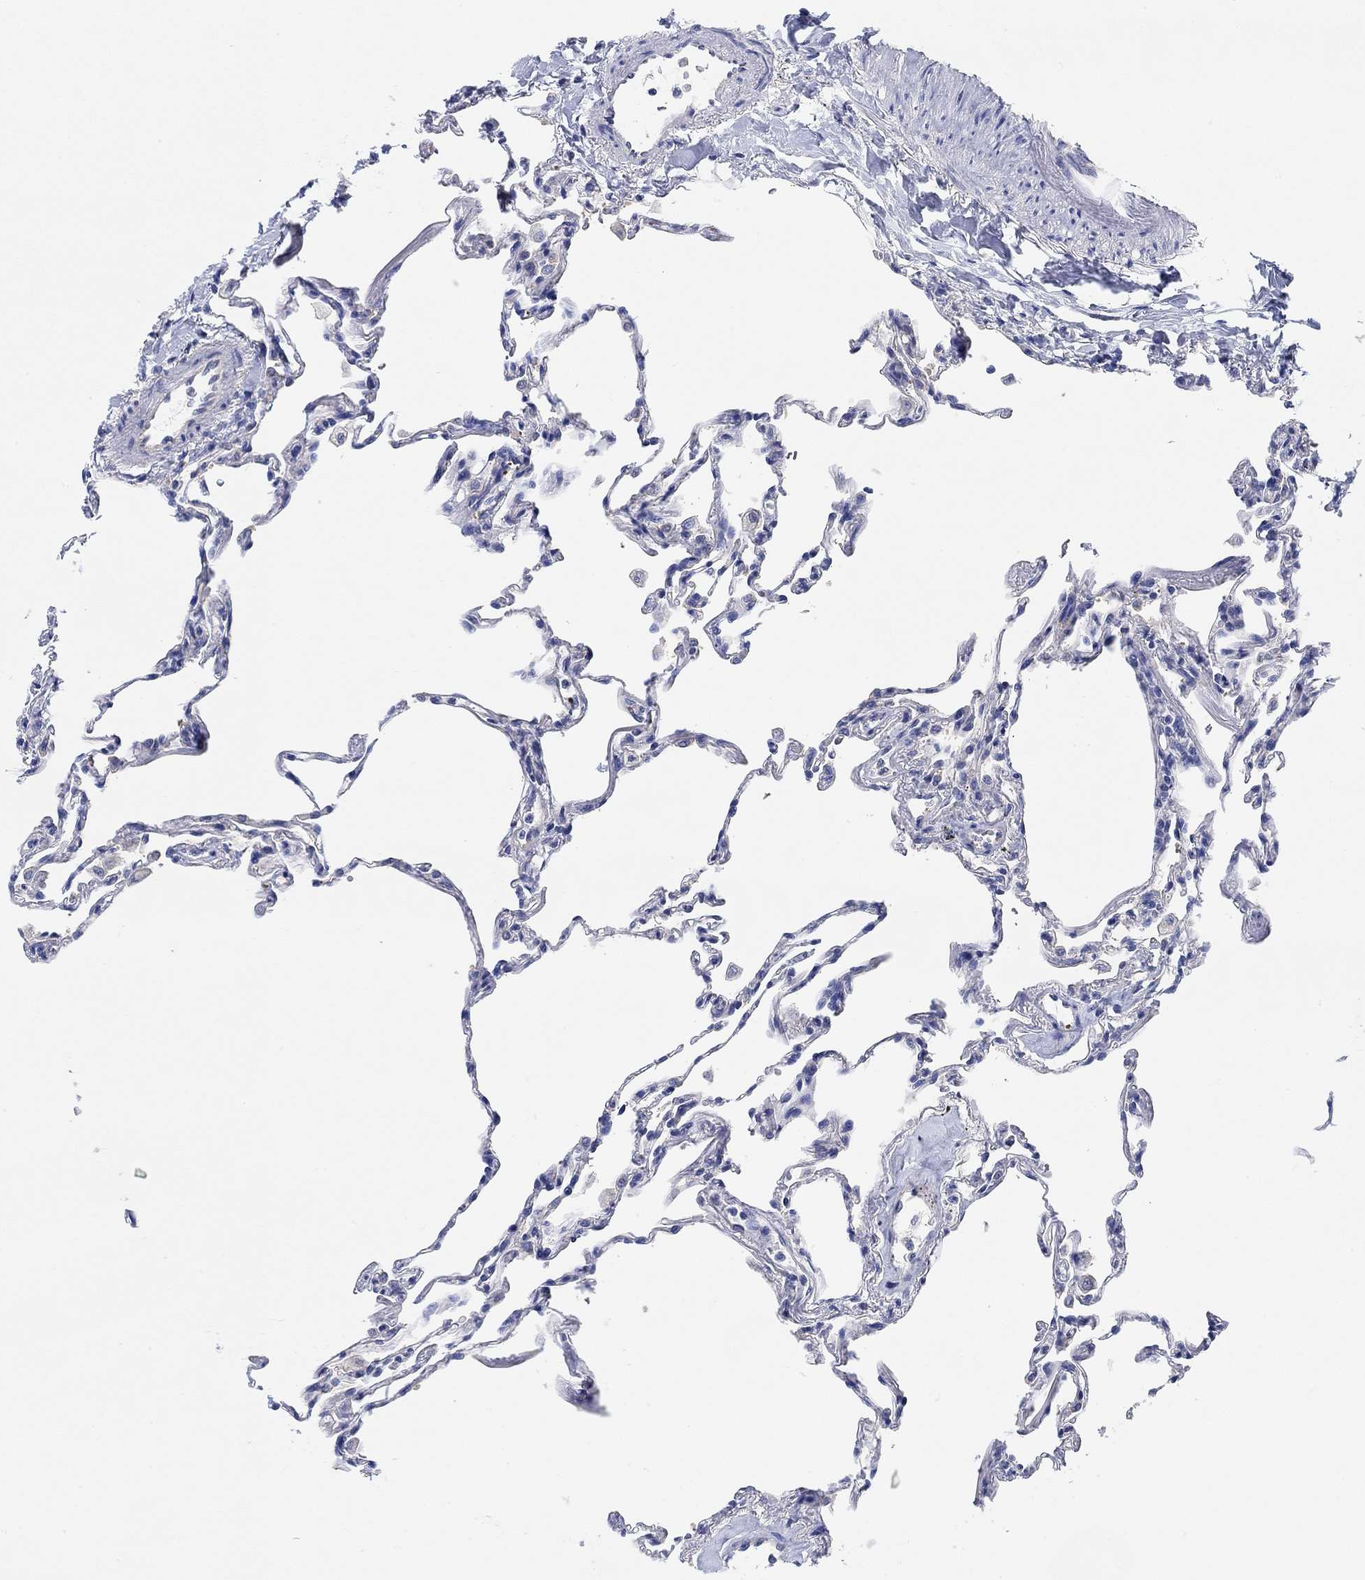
{"staining": {"intensity": "moderate", "quantity": "<25%", "location": "cytoplasmic/membranous"}, "tissue": "lung", "cell_type": "Alveolar cells", "image_type": "normal", "snomed": [{"axis": "morphology", "description": "Normal tissue, NOS"}, {"axis": "topography", "description": "Lung"}], "caption": "This image shows immunohistochemistry staining of normal lung, with low moderate cytoplasmic/membranous expression in approximately <25% of alveolar cells.", "gene": "RGS1", "patient": {"sex": "female", "age": 57}}